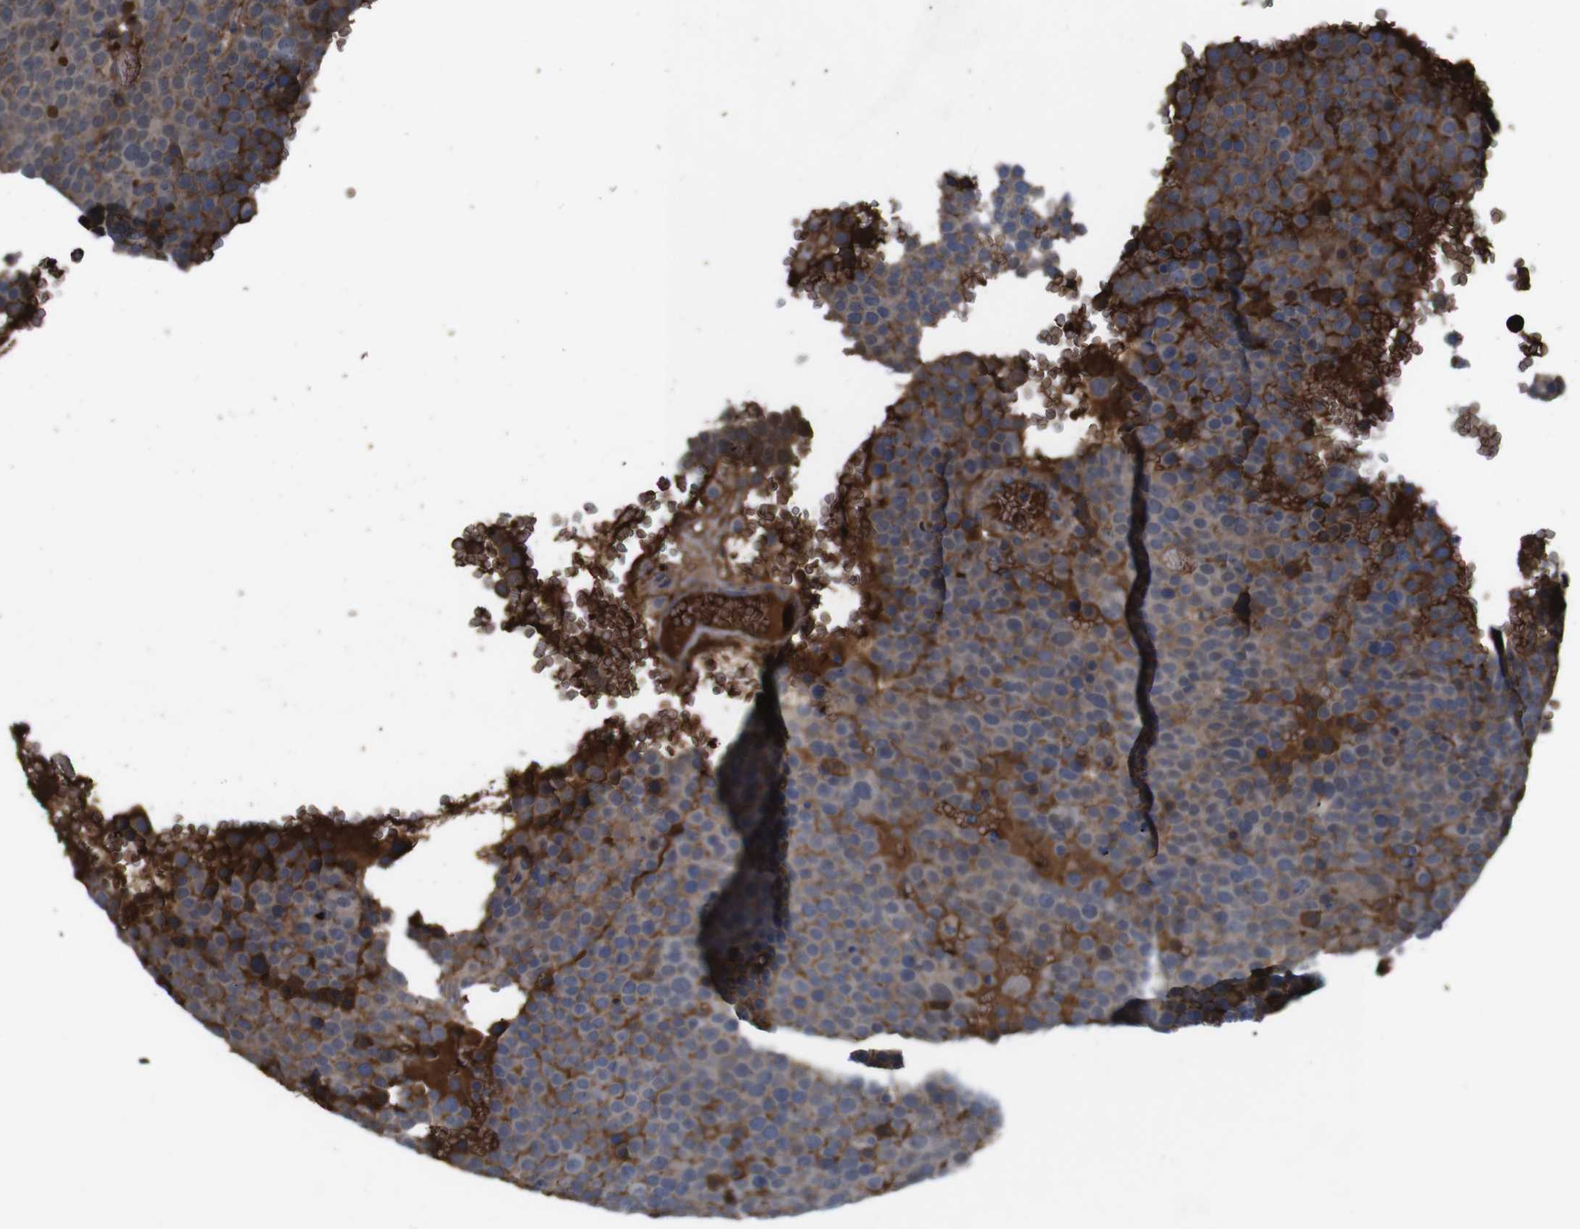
{"staining": {"intensity": "moderate", "quantity": ">75%", "location": "cytoplasmic/membranous"}, "tissue": "testis cancer", "cell_type": "Tumor cells", "image_type": "cancer", "snomed": [{"axis": "morphology", "description": "Seminoma, NOS"}, {"axis": "topography", "description": "Testis"}], "caption": "Protein analysis of testis seminoma tissue shows moderate cytoplasmic/membranous staining in about >75% of tumor cells.", "gene": "SPTB", "patient": {"sex": "male", "age": 71}}